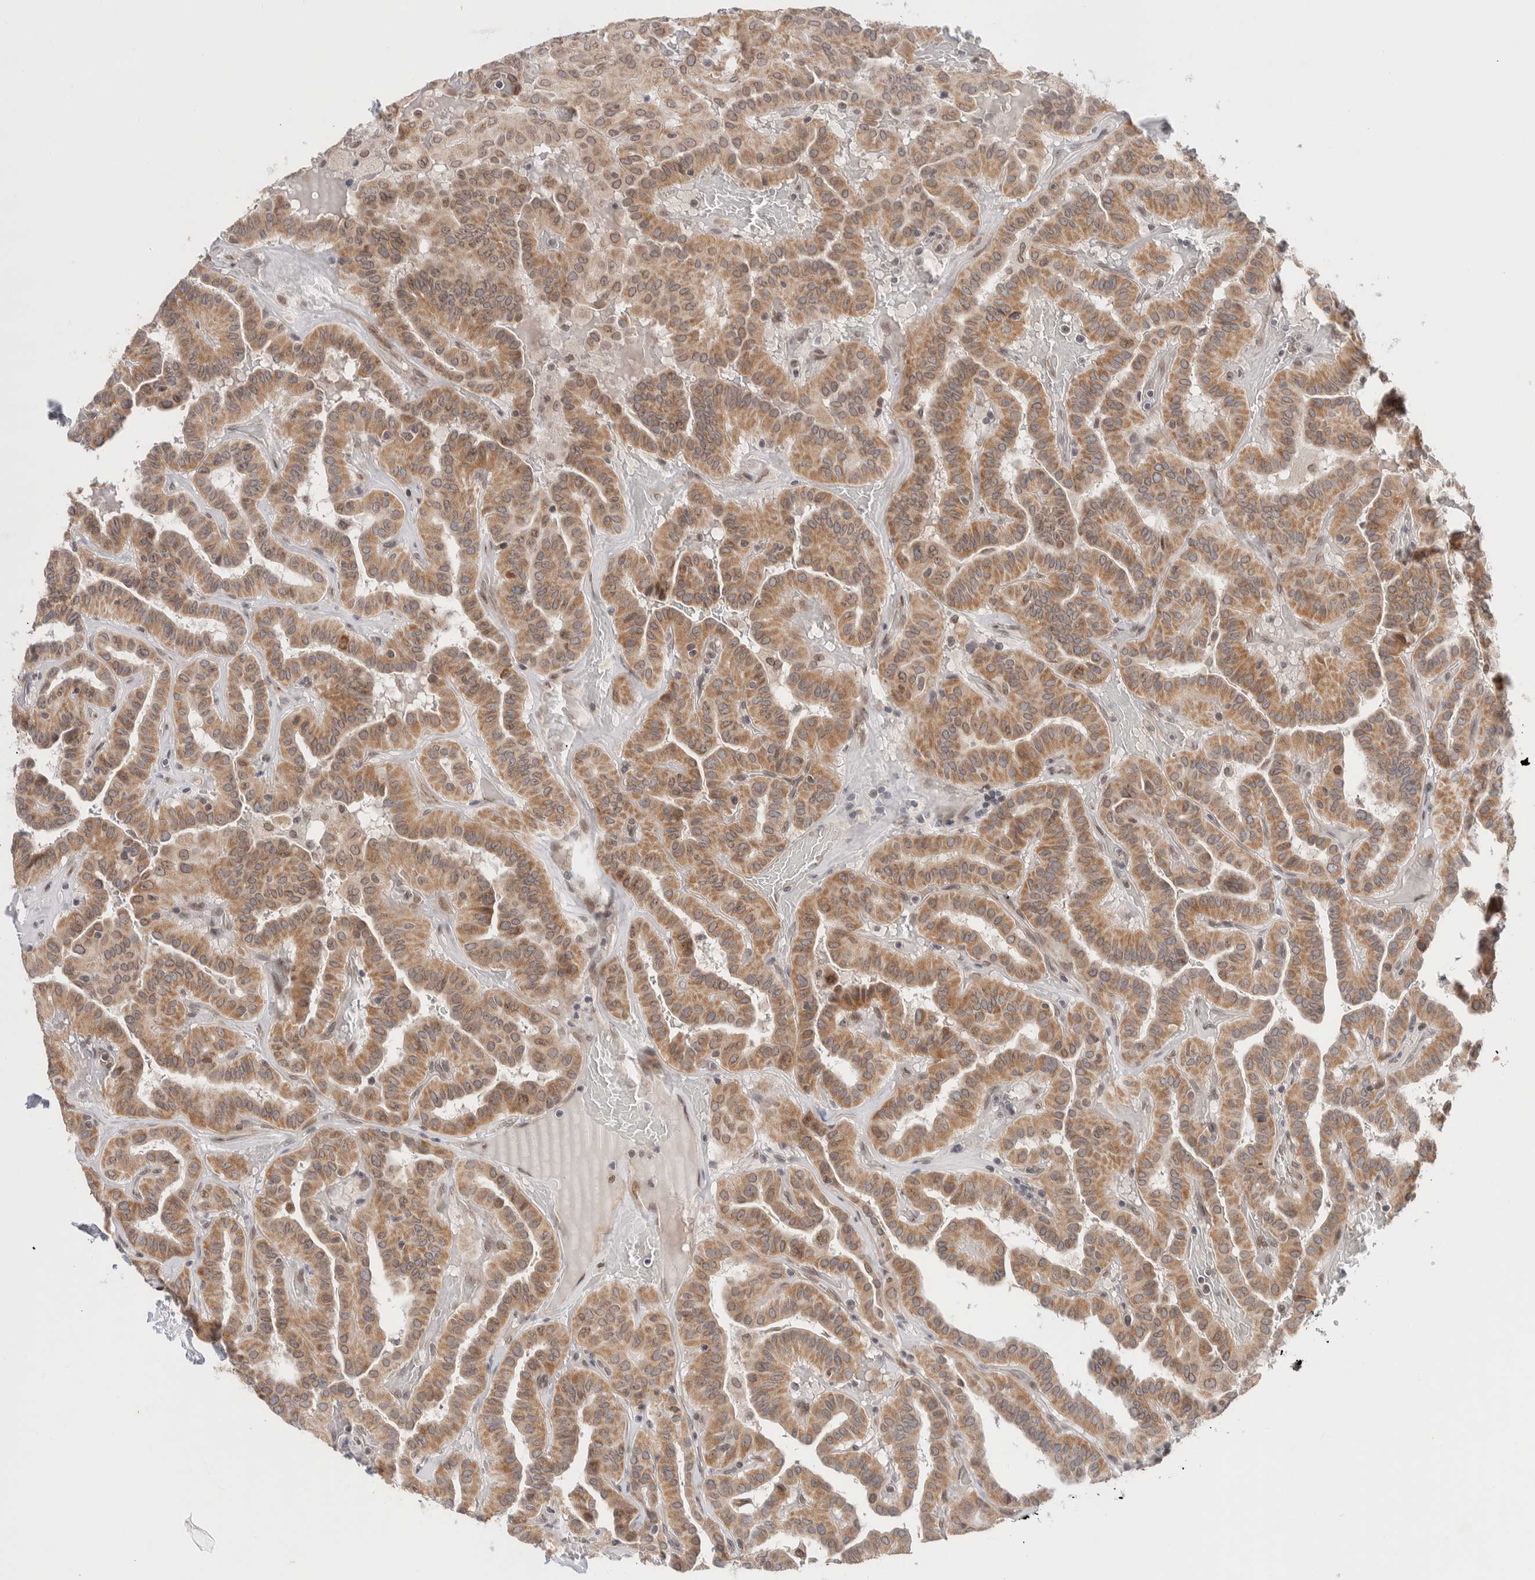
{"staining": {"intensity": "moderate", "quantity": ">75%", "location": "cytoplasmic/membranous"}, "tissue": "thyroid cancer", "cell_type": "Tumor cells", "image_type": "cancer", "snomed": [{"axis": "morphology", "description": "Papillary adenocarcinoma, NOS"}, {"axis": "topography", "description": "Thyroid gland"}], "caption": "IHC image of human papillary adenocarcinoma (thyroid) stained for a protein (brown), which exhibits medium levels of moderate cytoplasmic/membranous expression in approximately >75% of tumor cells.", "gene": "CRAT", "patient": {"sex": "male", "age": 77}}